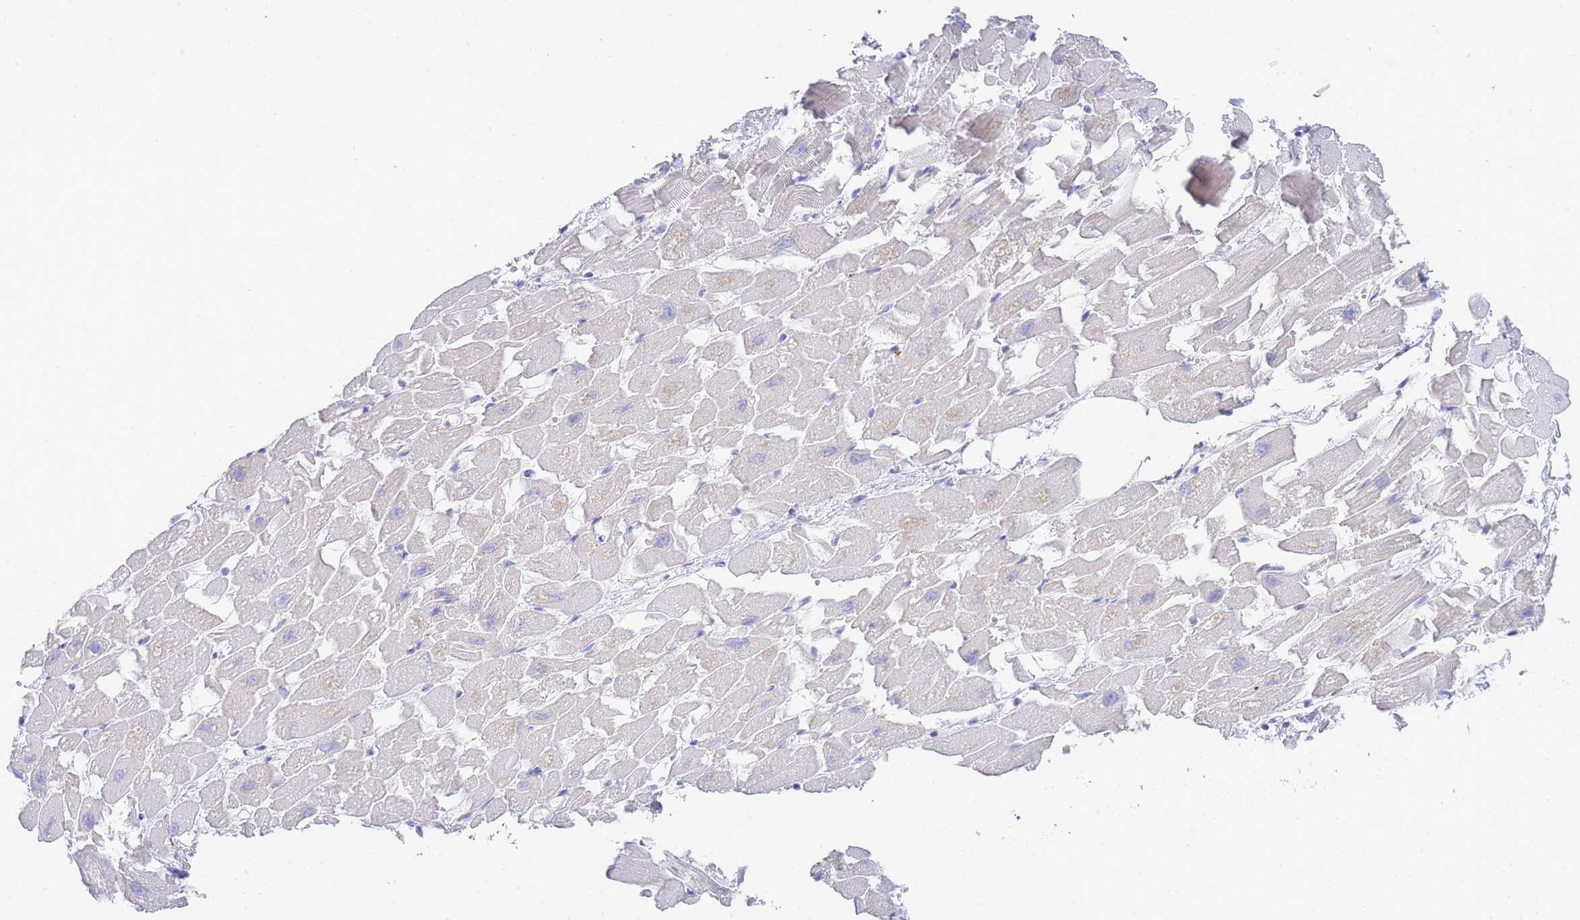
{"staining": {"intensity": "negative", "quantity": "none", "location": "none"}, "tissue": "heart muscle", "cell_type": "Cardiomyocytes", "image_type": "normal", "snomed": [{"axis": "morphology", "description": "Normal tissue, NOS"}, {"axis": "topography", "description": "Heart"}], "caption": "Immunohistochemical staining of unremarkable human heart muscle reveals no significant expression in cardiomyocytes.", "gene": "ZNF510", "patient": {"sex": "female", "age": 64}}